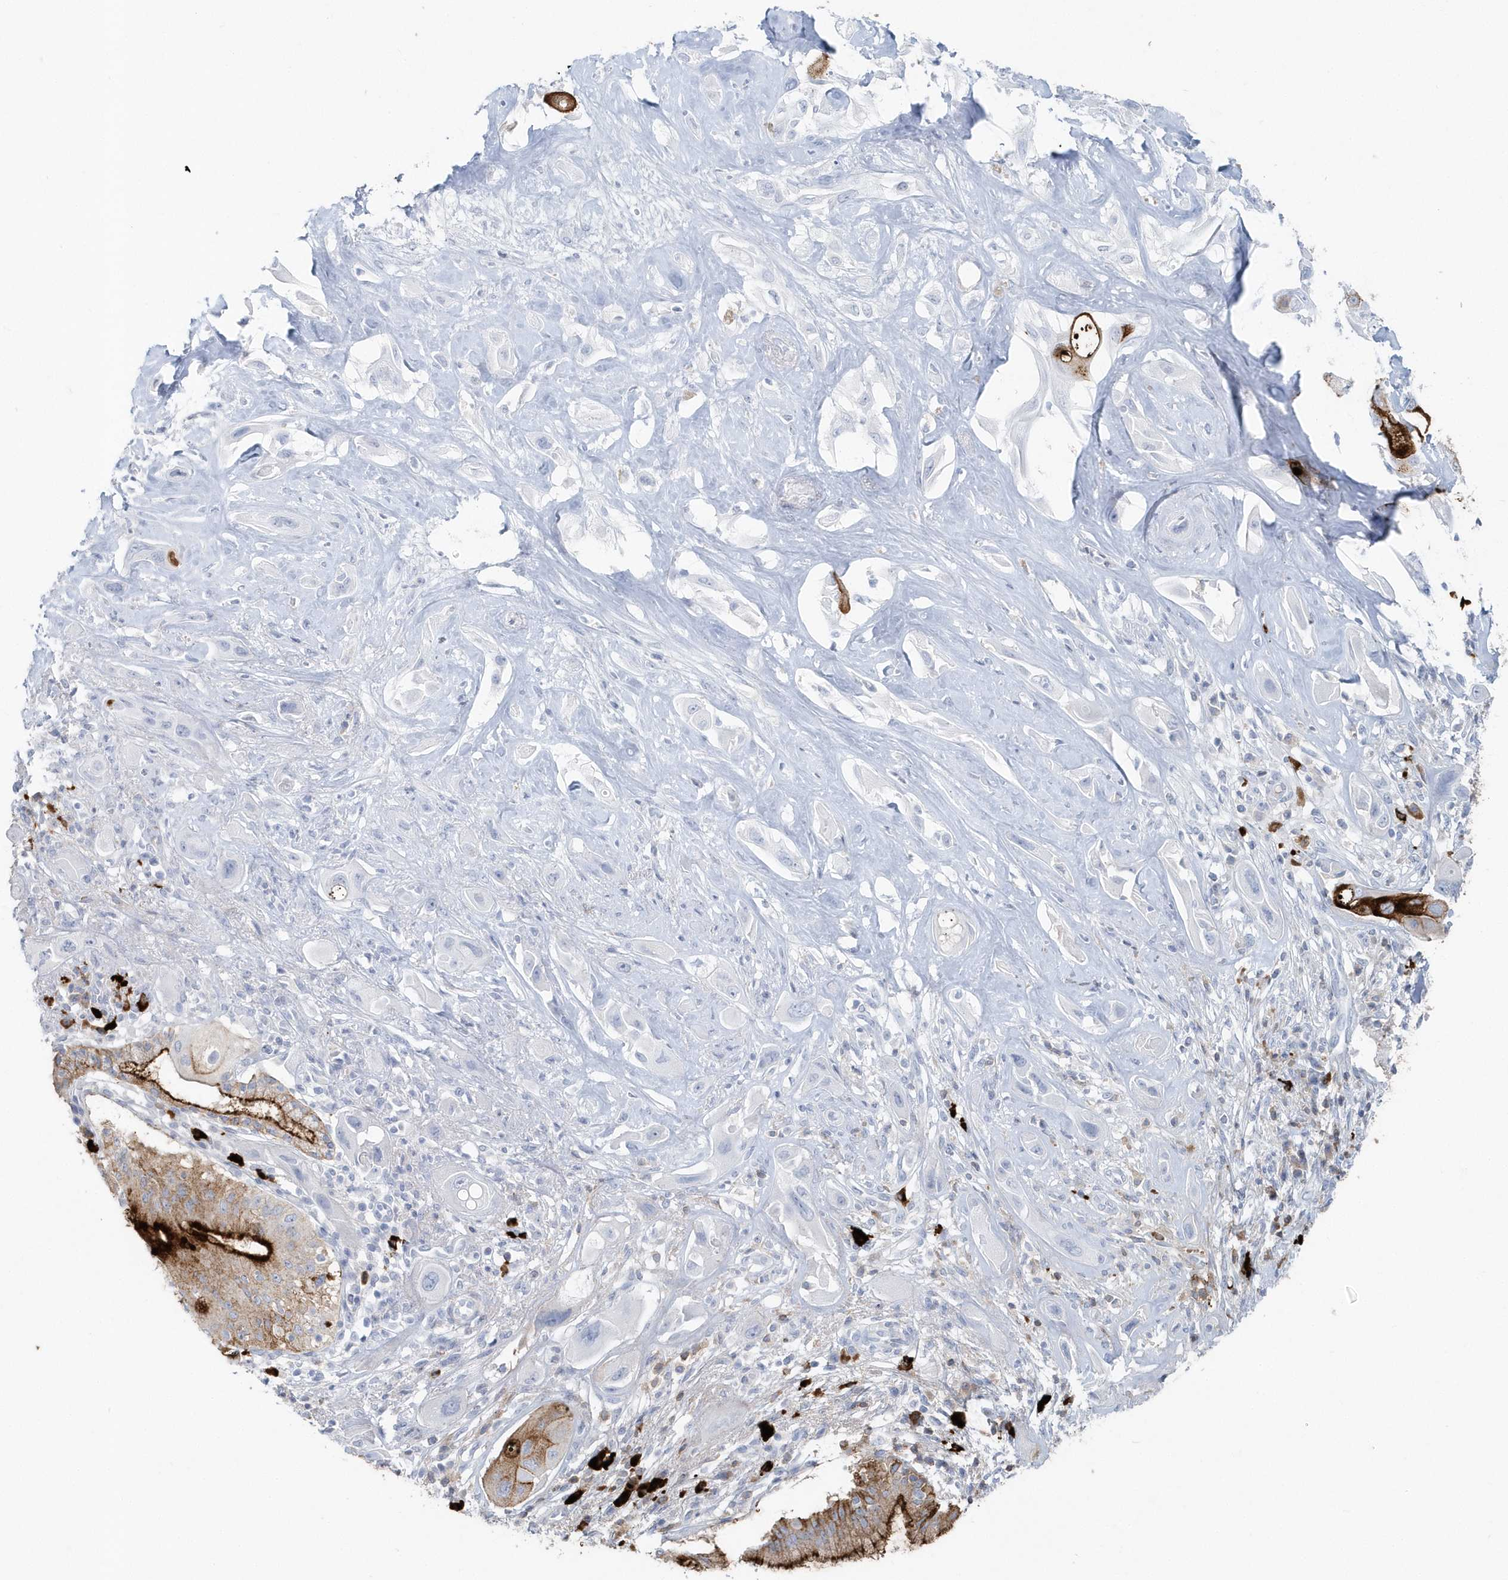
{"staining": {"intensity": "strong", "quantity": "<25%", "location": "cytoplasmic/membranous"}, "tissue": "pancreatic cancer", "cell_type": "Tumor cells", "image_type": "cancer", "snomed": [{"axis": "morphology", "description": "Adenocarcinoma, NOS"}, {"axis": "topography", "description": "Pancreas"}], "caption": "Immunohistochemical staining of pancreatic cancer (adenocarcinoma) exhibits strong cytoplasmic/membranous protein positivity in approximately <25% of tumor cells.", "gene": "JCHAIN", "patient": {"sex": "male", "age": 68}}